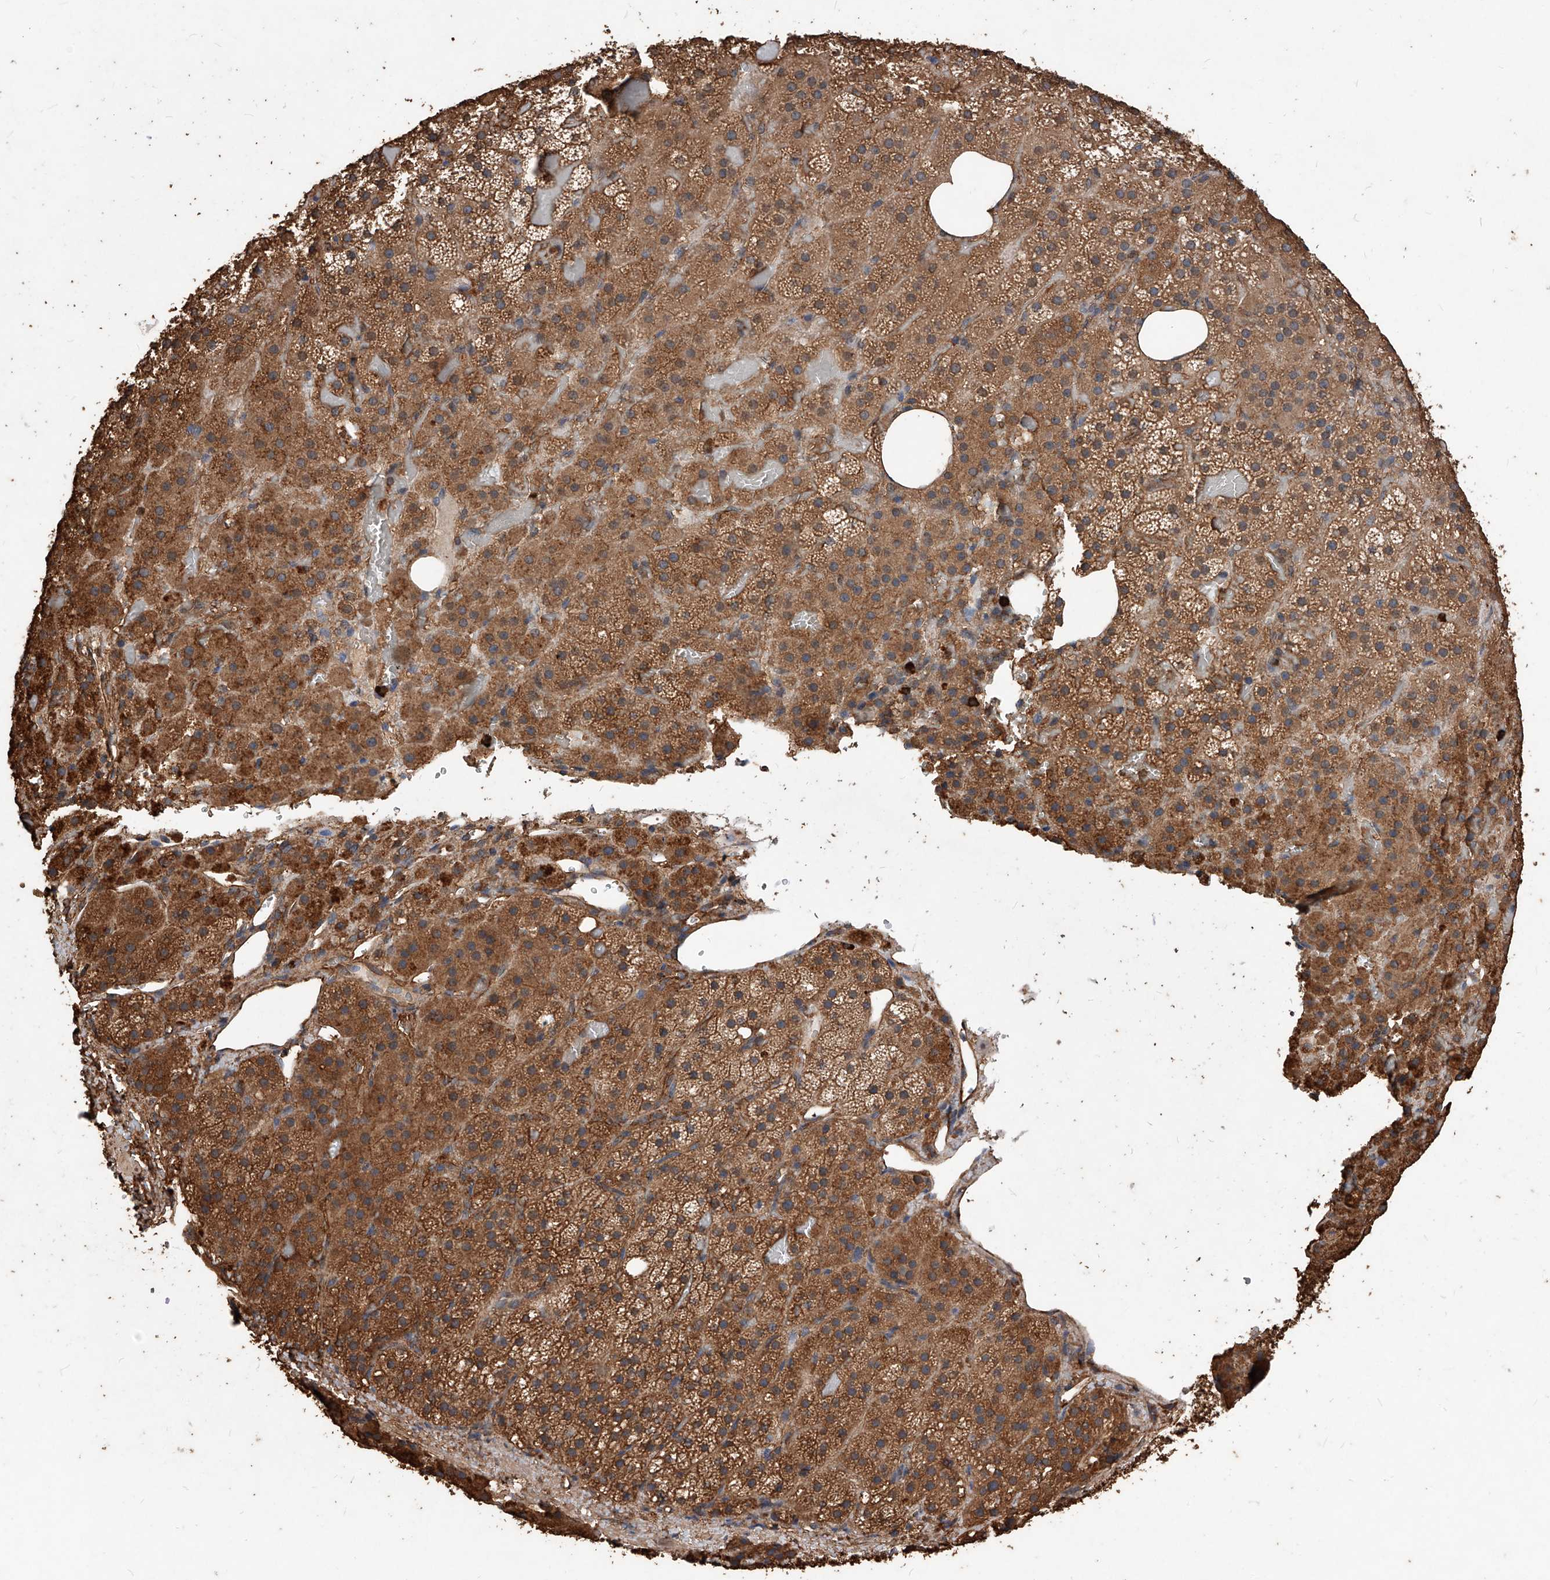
{"staining": {"intensity": "moderate", "quantity": ">75%", "location": "cytoplasmic/membranous"}, "tissue": "adrenal gland", "cell_type": "Glandular cells", "image_type": "normal", "snomed": [{"axis": "morphology", "description": "Normal tissue, NOS"}, {"axis": "topography", "description": "Adrenal gland"}], "caption": "Adrenal gland stained with immunohistochemistry shows moderate cytoplasmic/membranous expression in approximately >75% of glandular cells. The staining was performed using DAB to visualize the protein expression in brown, while the nuclei were stained in blue with hematoxylin (Magnification: 20x).", "gene": "UCP2", "patient": {"sex": "female", "age": 59}}